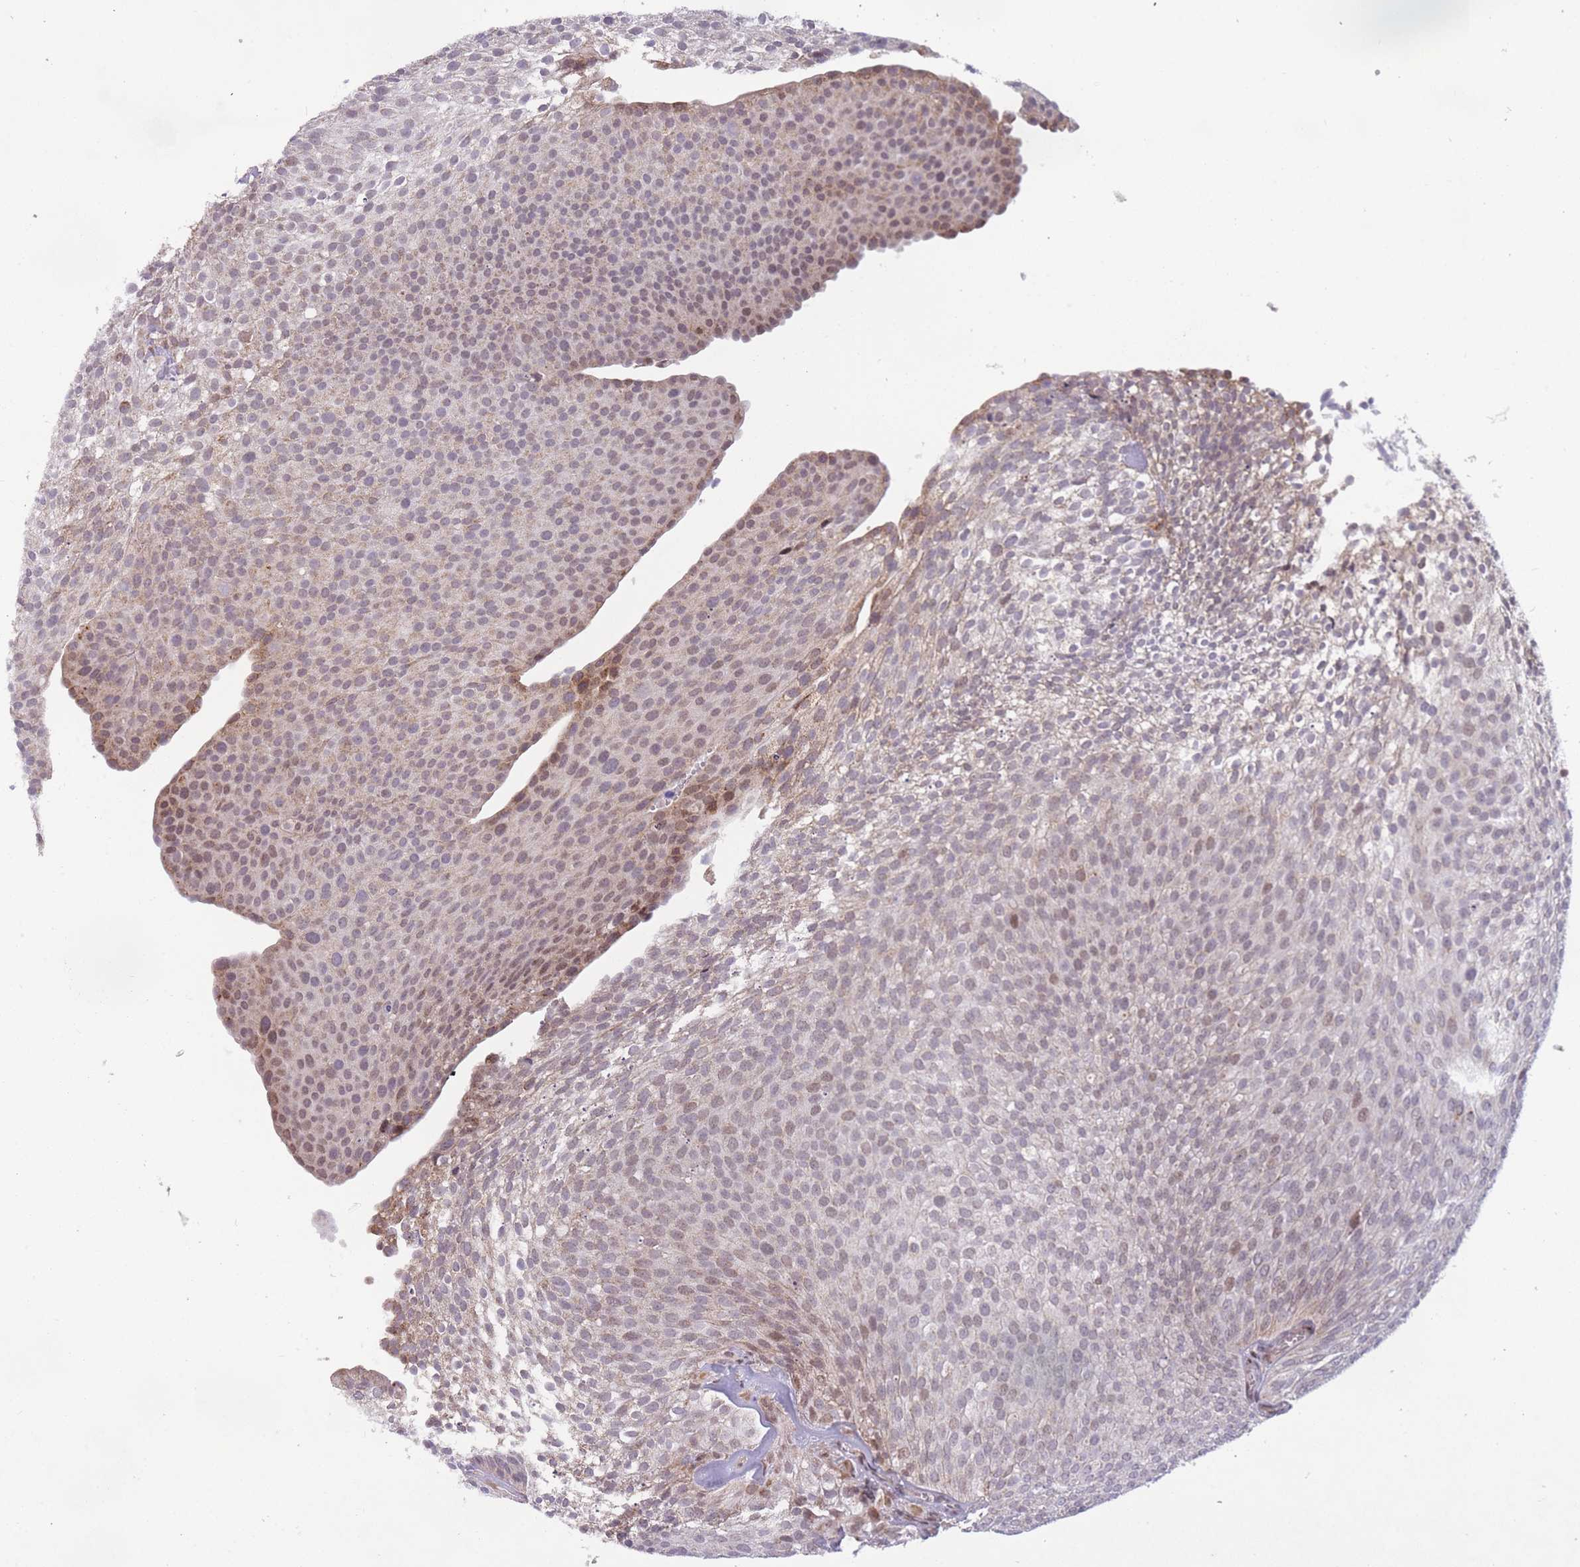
{"staining": {"intensity": "moderate", "quantity": "<25%", "location": "cytoplasmic/membranous,nuclear"}, "tissue": "urothelial cancer", "cell_type": "Tumor cells", "image_type": "cancer", "snomed": [{"axis": "morphology", "description": "Urothelial carcinoma, Low grade"}, {"axis": "topography", "description": "Urinary bladder"}], "caption": "Moderate cytoplasmic/membranous and nuclear positivity is present in about <25% of tumor cells in urothelial cancer.", "gene": "DPYSL4", "patient": {"sex": "male", "age": 91}}